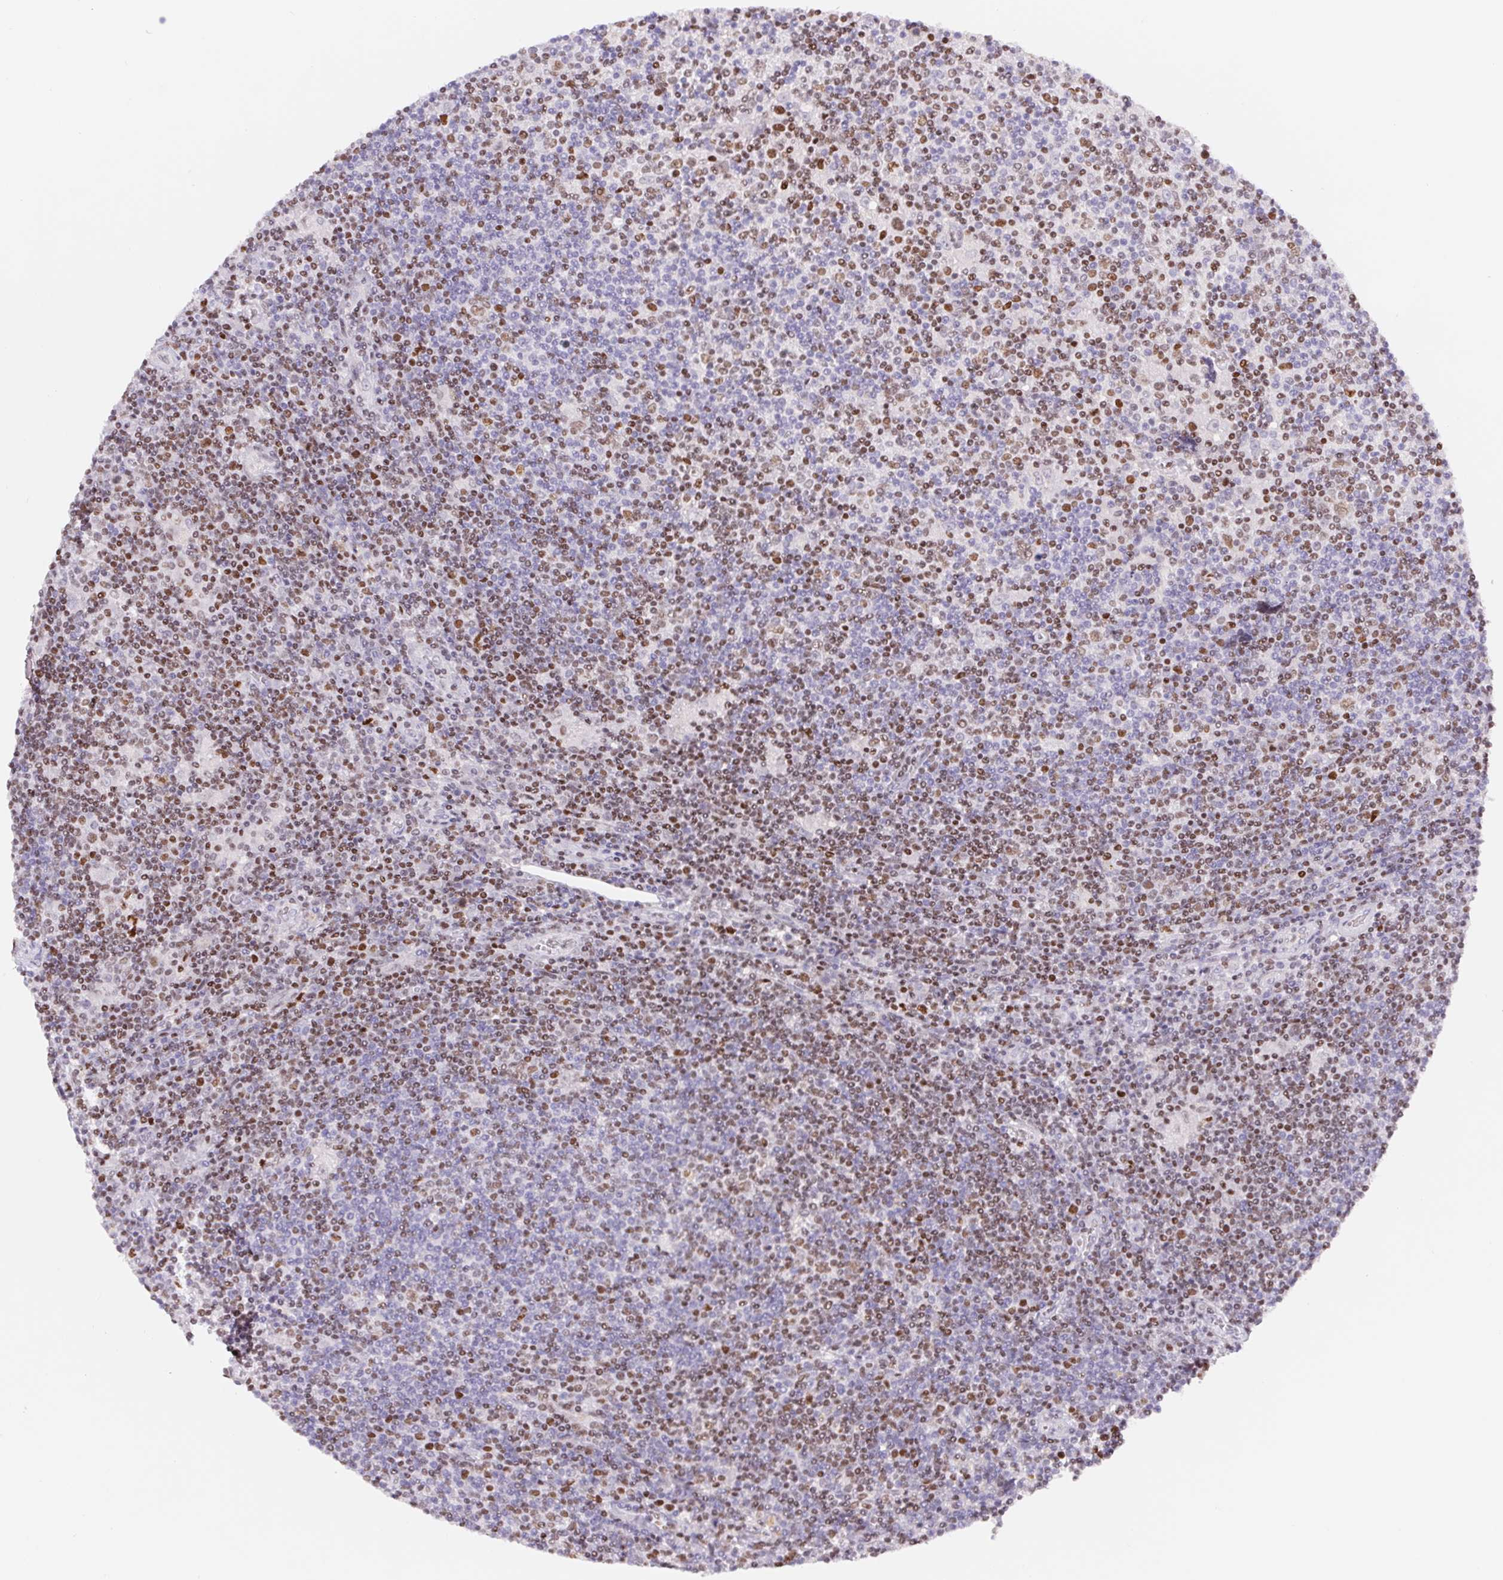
{"staining": {"intensity": "negative", "quantity": "none", "location": "none"}, "tissue": "lymphoma", "cell_type": "Tumor cells", "image_type": "cancer", "snomed": [{"axis": "morphology", "description": "Hodgkin's disease, NOS"}, {"axis": "topography", "description": "Lymph node"}], "caption": "This is an immunohistochemistry (IHC) image of Hodgkin's disease. There is no expression in tumor cells.", "gene": "TRERF1", "patient": {"sex": "male", "age": 40}}